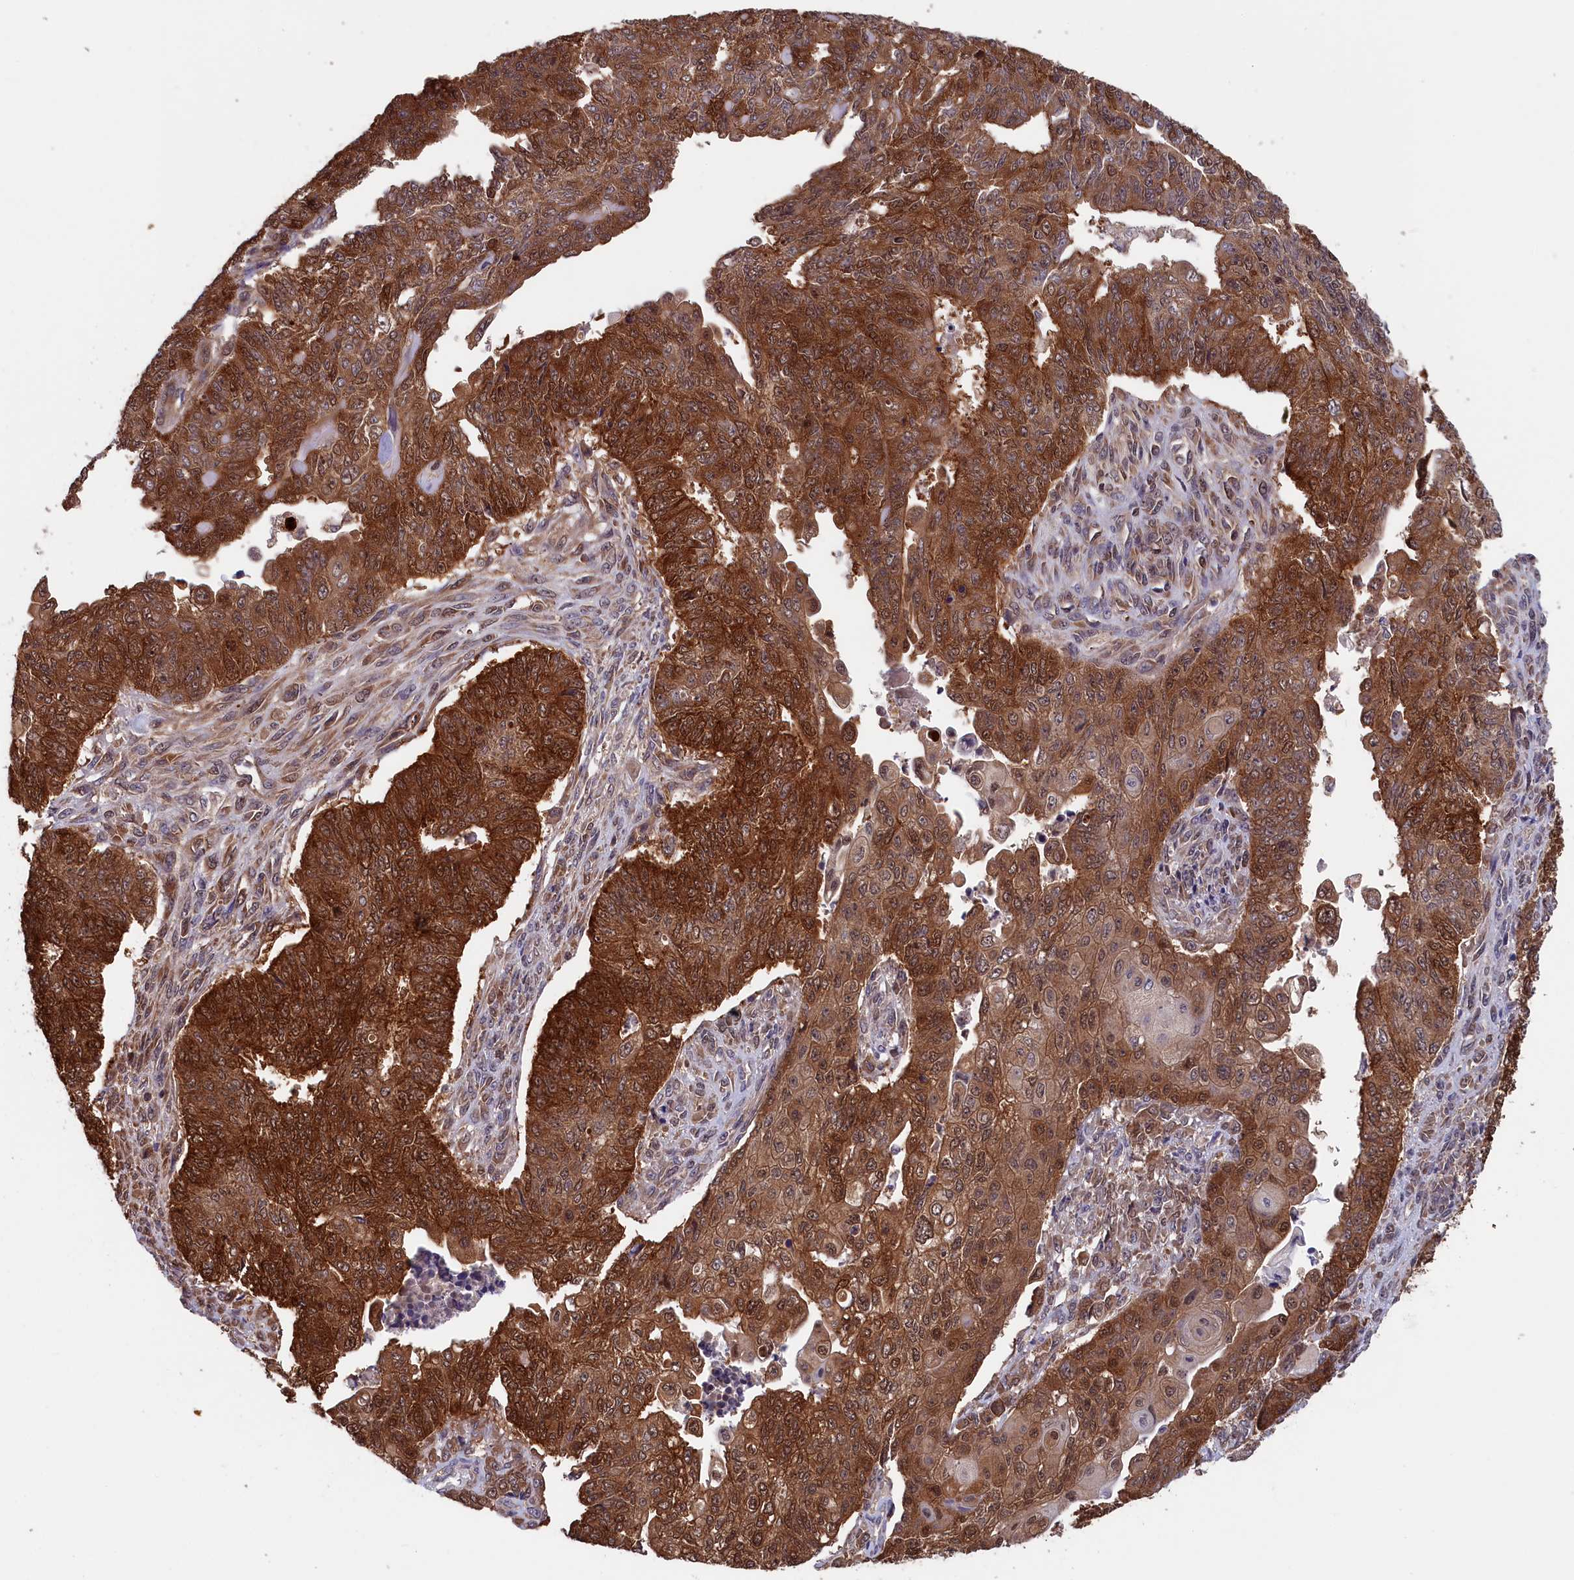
{"staining": {"intensity": "strong", "quantity": ">75%", "location": "cytoplasmic/membranous,nuclear"}, "tissue": "endometrial cancer", "cell_type": "Tumor cells", "image_type": "cancer", "snomed": [{"axis": "morphology", "description": "Adenocarcinoma, NOS"}, {"axis": "topography", "description": "Endometrium"}], "caption": "This histopathology image exhibits IHC staining of endometrial adenocarcinoma, with high strong cytoplasmic/membranous and nuclear positivity in about >75% of tumor cells.", "gene": "JPT2", "patient": {"sex": "female", "age": 32}}